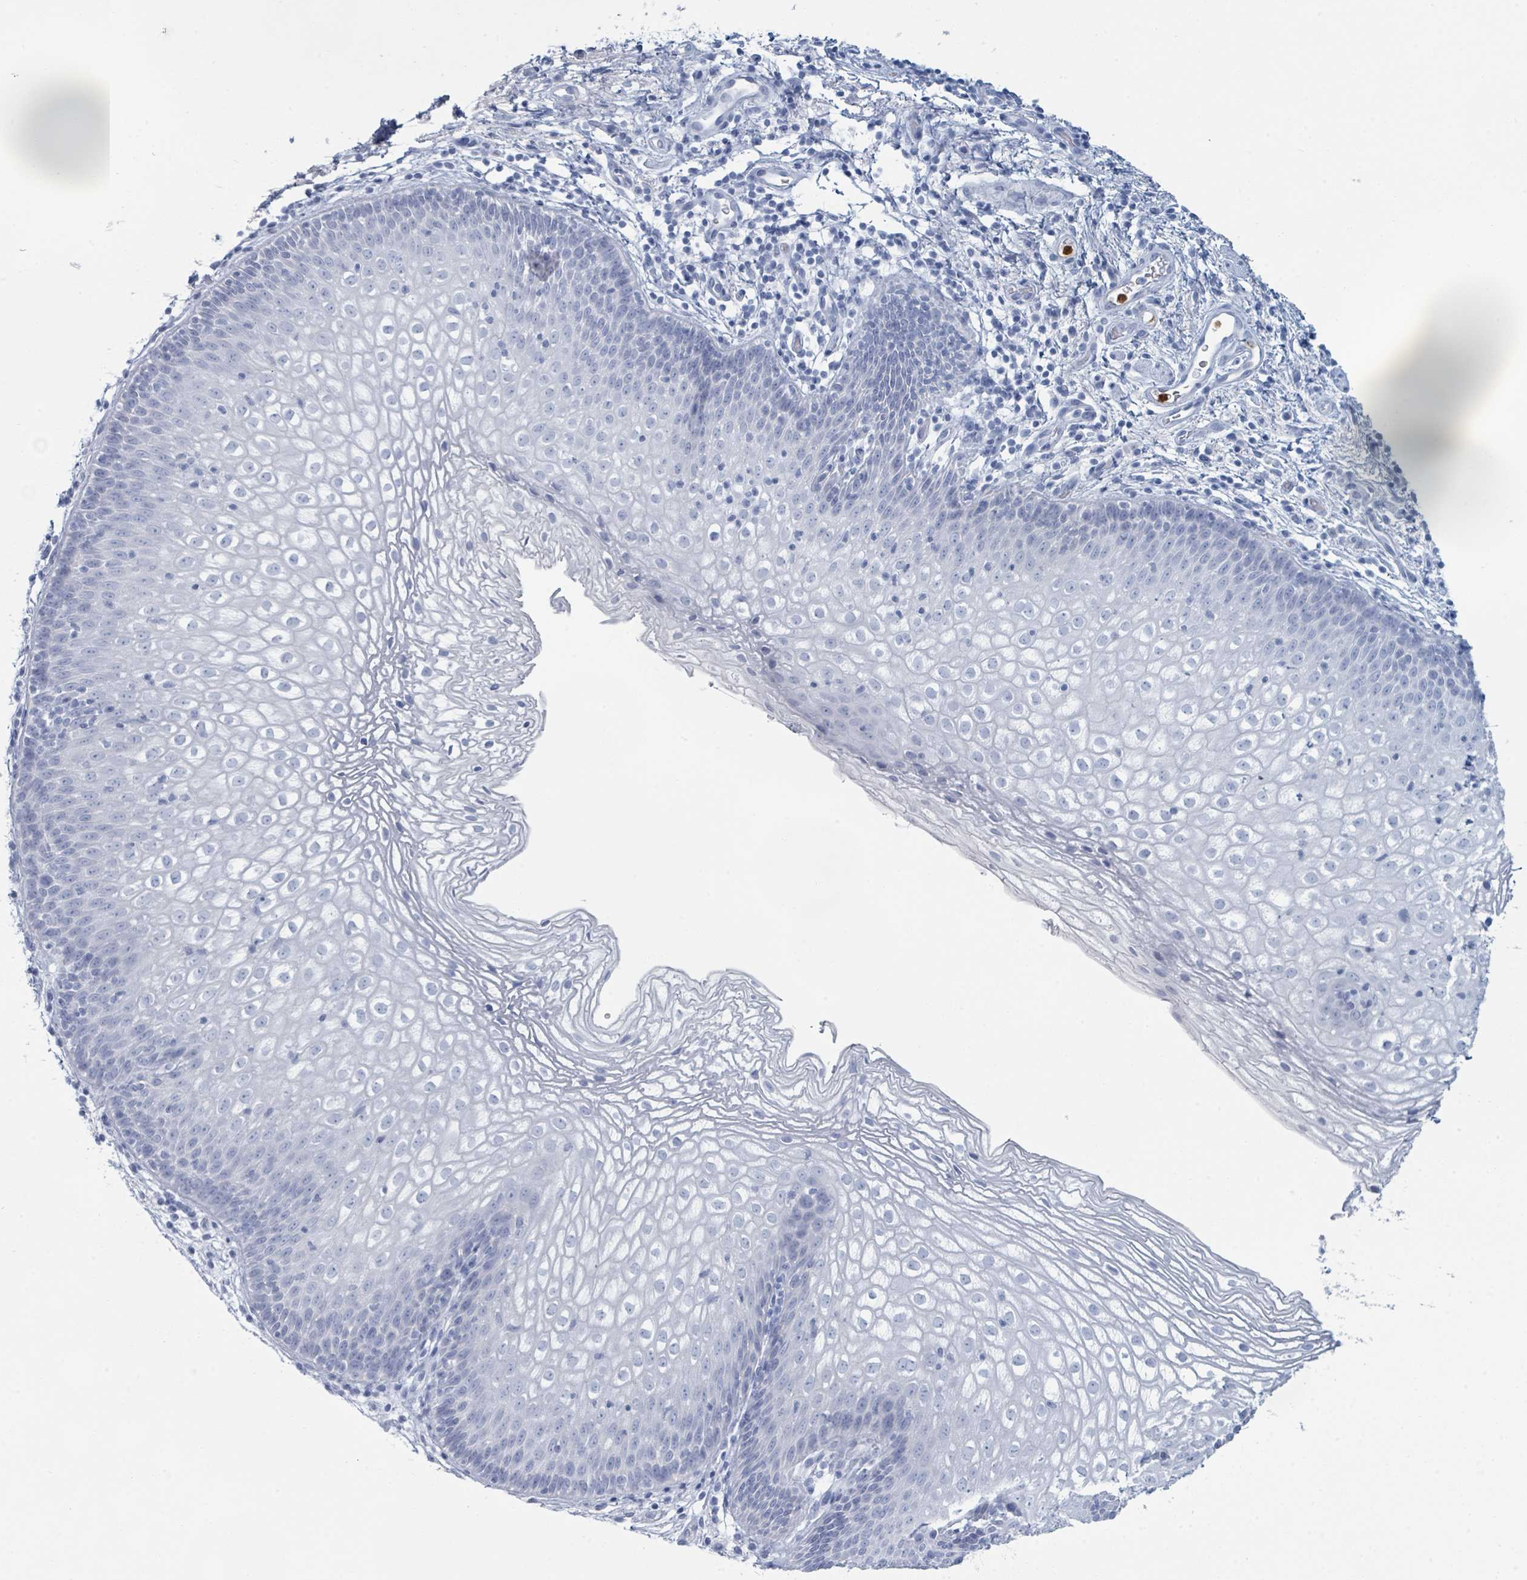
{"staining": {"intensity": "negative", "quantity": "none", "location": "none"}, "tissue": "vagina", "cell_type": "Squamous epithelial cells", "image_type": "normal", "snomed": [{"axis": "morphology", "description": "Normal tissue, NOS"}, {"axis": "topography", "description": "Vagina"}], "caption": "Immunohistochemistry (IHC) micrograph of unremarkable vagina: human vagina stained with DAB (3,3'-diaminobenzidine) demonstrates no significant protein staining in squamous epithelial cells. (Stains: DAB immunohistochemistry with hematoxylin counter stain, Microscopy: brightfield microscopy at high magnification).", "gene": "DEFA4", "patient": {"sex": "female", "age": 47}}